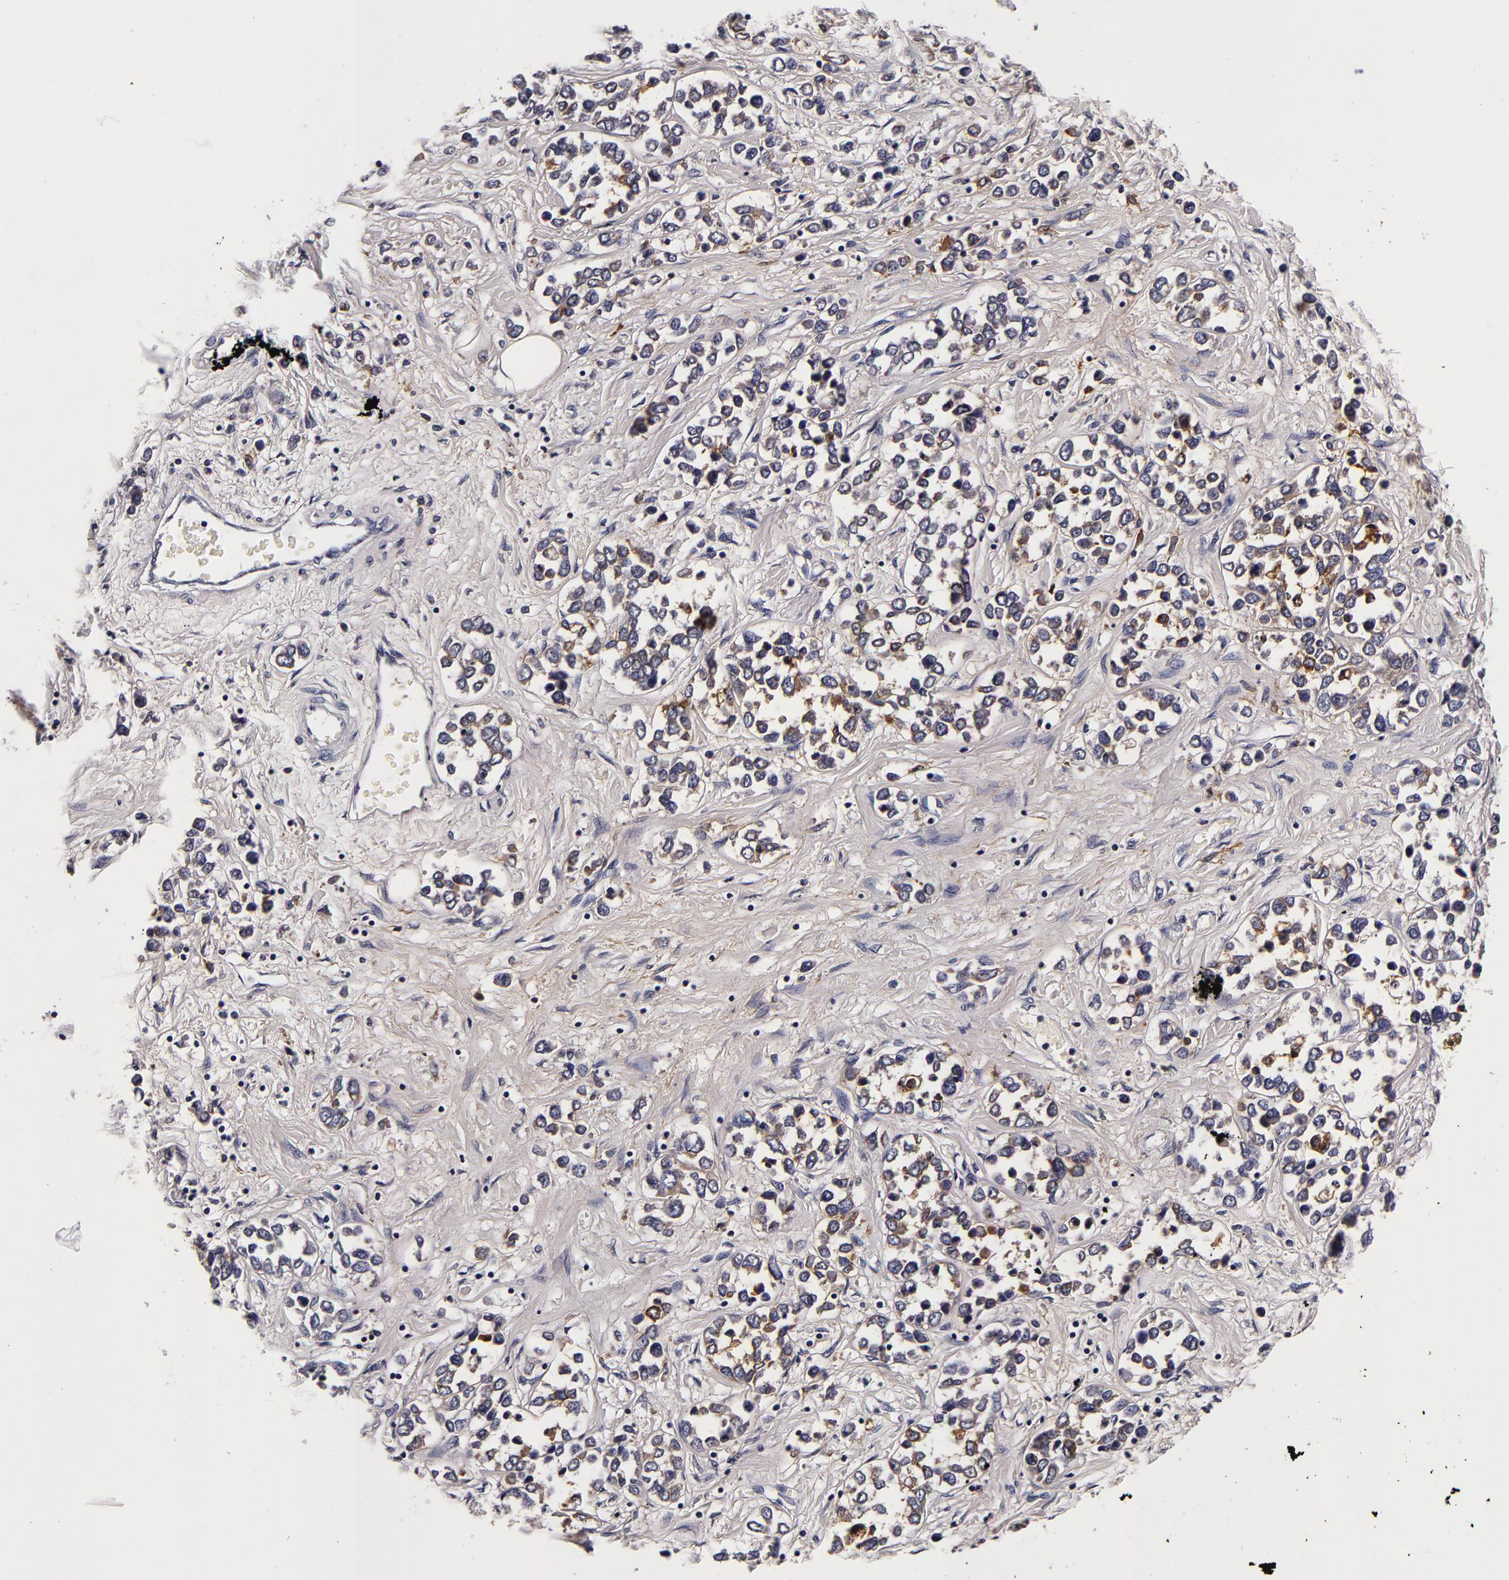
{"staining": {"intensity": "negative", "quantity": "none", "location": "none"}, "tissue": "stomach cancer", "cell_type": "Tumor cells", "image_type": "cancer", "snomed": [{"axis": "morphology", "description": "Adenocarcinoma, NOS"}, {"axis": "topography", "description": "Stomach, upper"}], "caption": "Immunohistochemistry (IHC) micrograph of stomach adenocarcinoma stained for a protein (brown), which displays no expression in tumor cells. Nuclei are stained in blue.", "gene": "LGALS3BP", "patient": {"sex": "male", "age": 76}}